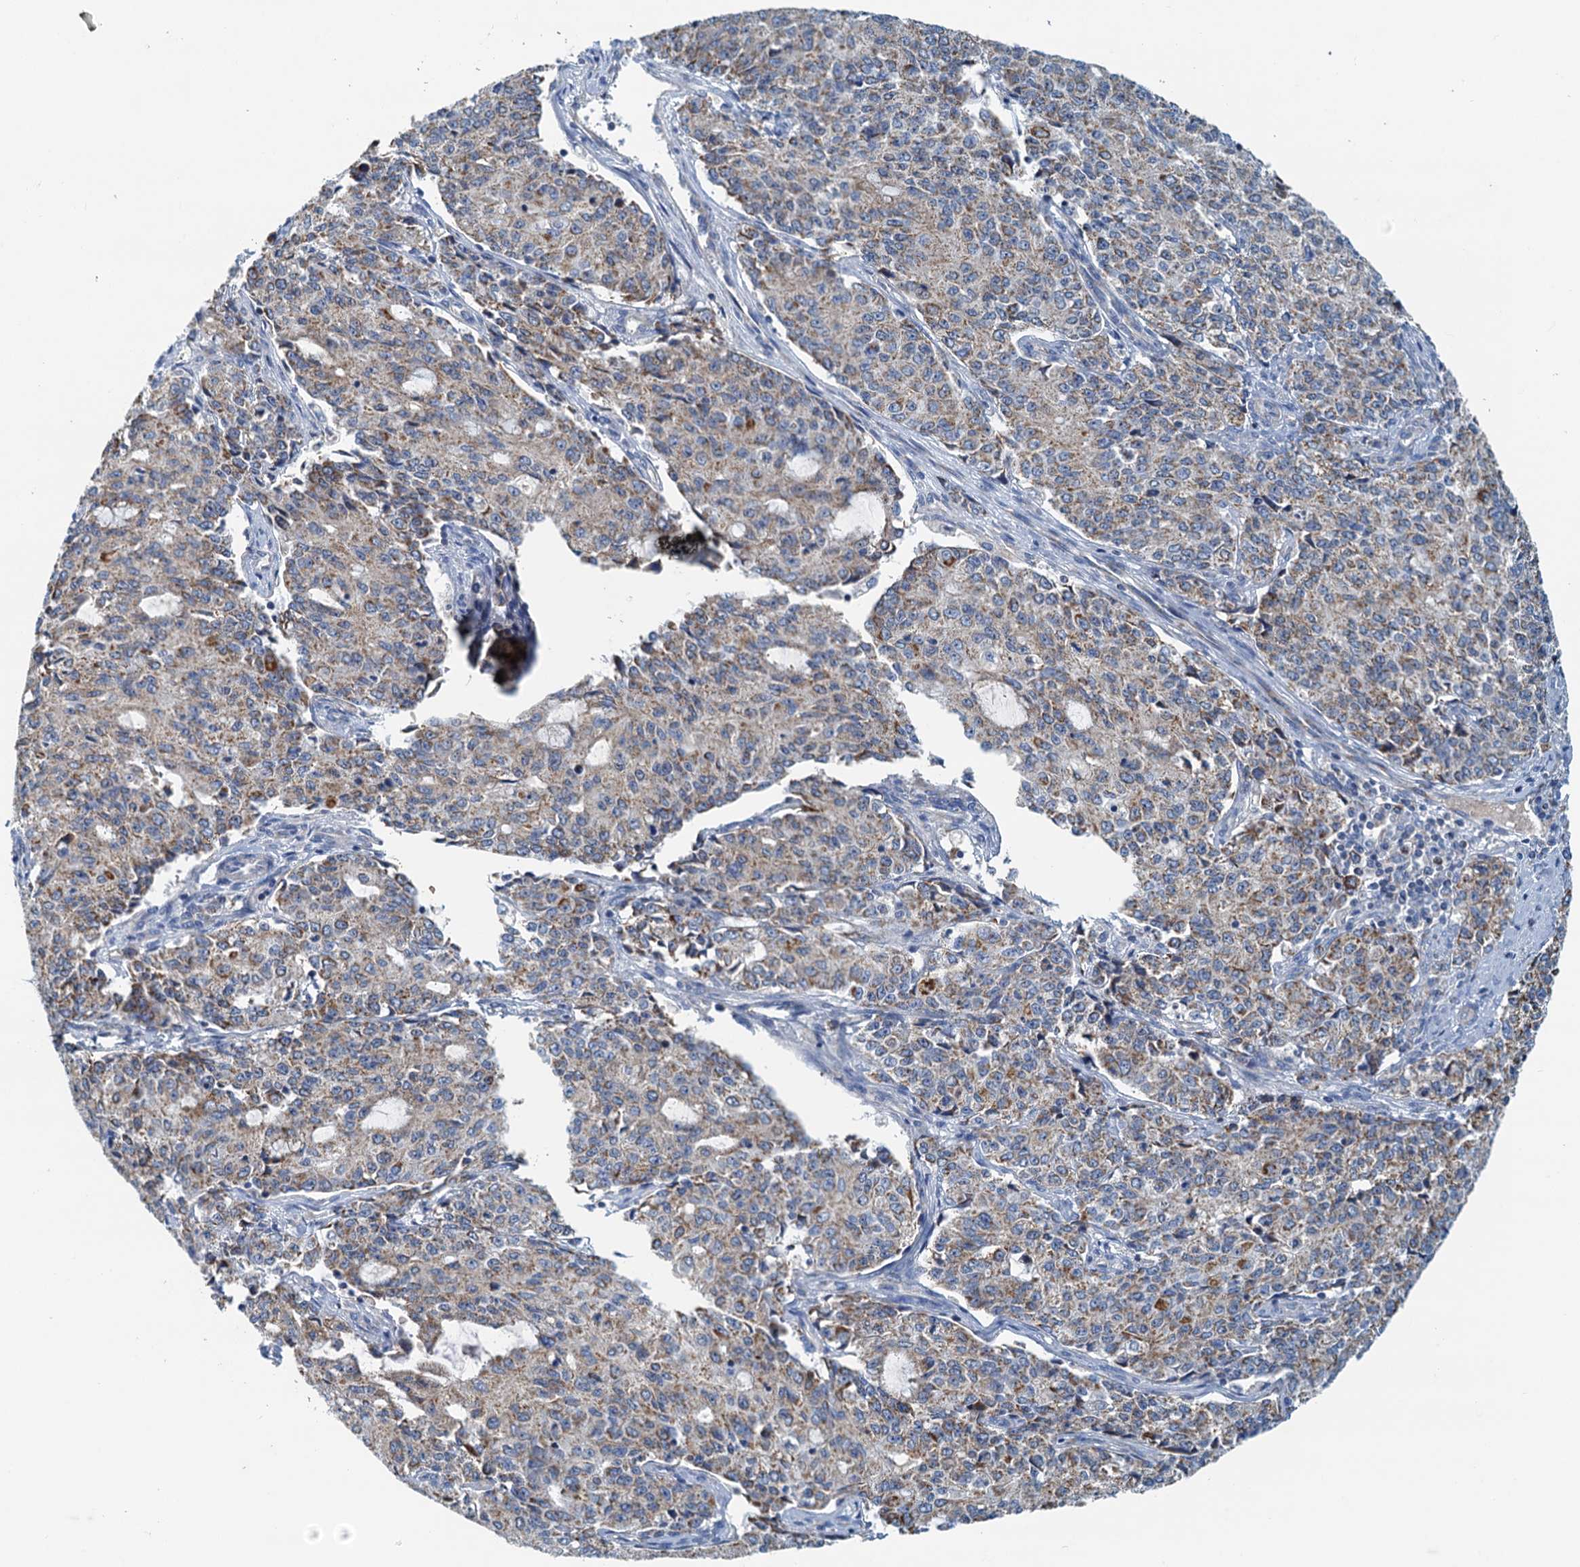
{"staining": {"intensity": "moderate", "quantity": "25%-75%", "location": "cytoplasmic/membranous"}, "tissue": "endometrial cancer", "cell_type": "Tumor cells", "image_type": "cancer", "snomed": [{"axis": "morphology", "description": "Adenocarcinoma, NOS"}, {"axis": "topography", "description": "Endometrium"}], "caption": "Immunohistochemistry staining of adenocarcinoma (endometrial), which shows medium levels of moderate cytoplasmic/membranous positivity in approximately 25%-75% of tumor cells indicating moderate cytoplasmic/membranous protein expression. The staining was performed using DAB (brown) for protein detection and nuclei were counterstained in hematoxylin (blue).", "gene": "POC1A", "patient": {"sex": "female", "age": 50}}